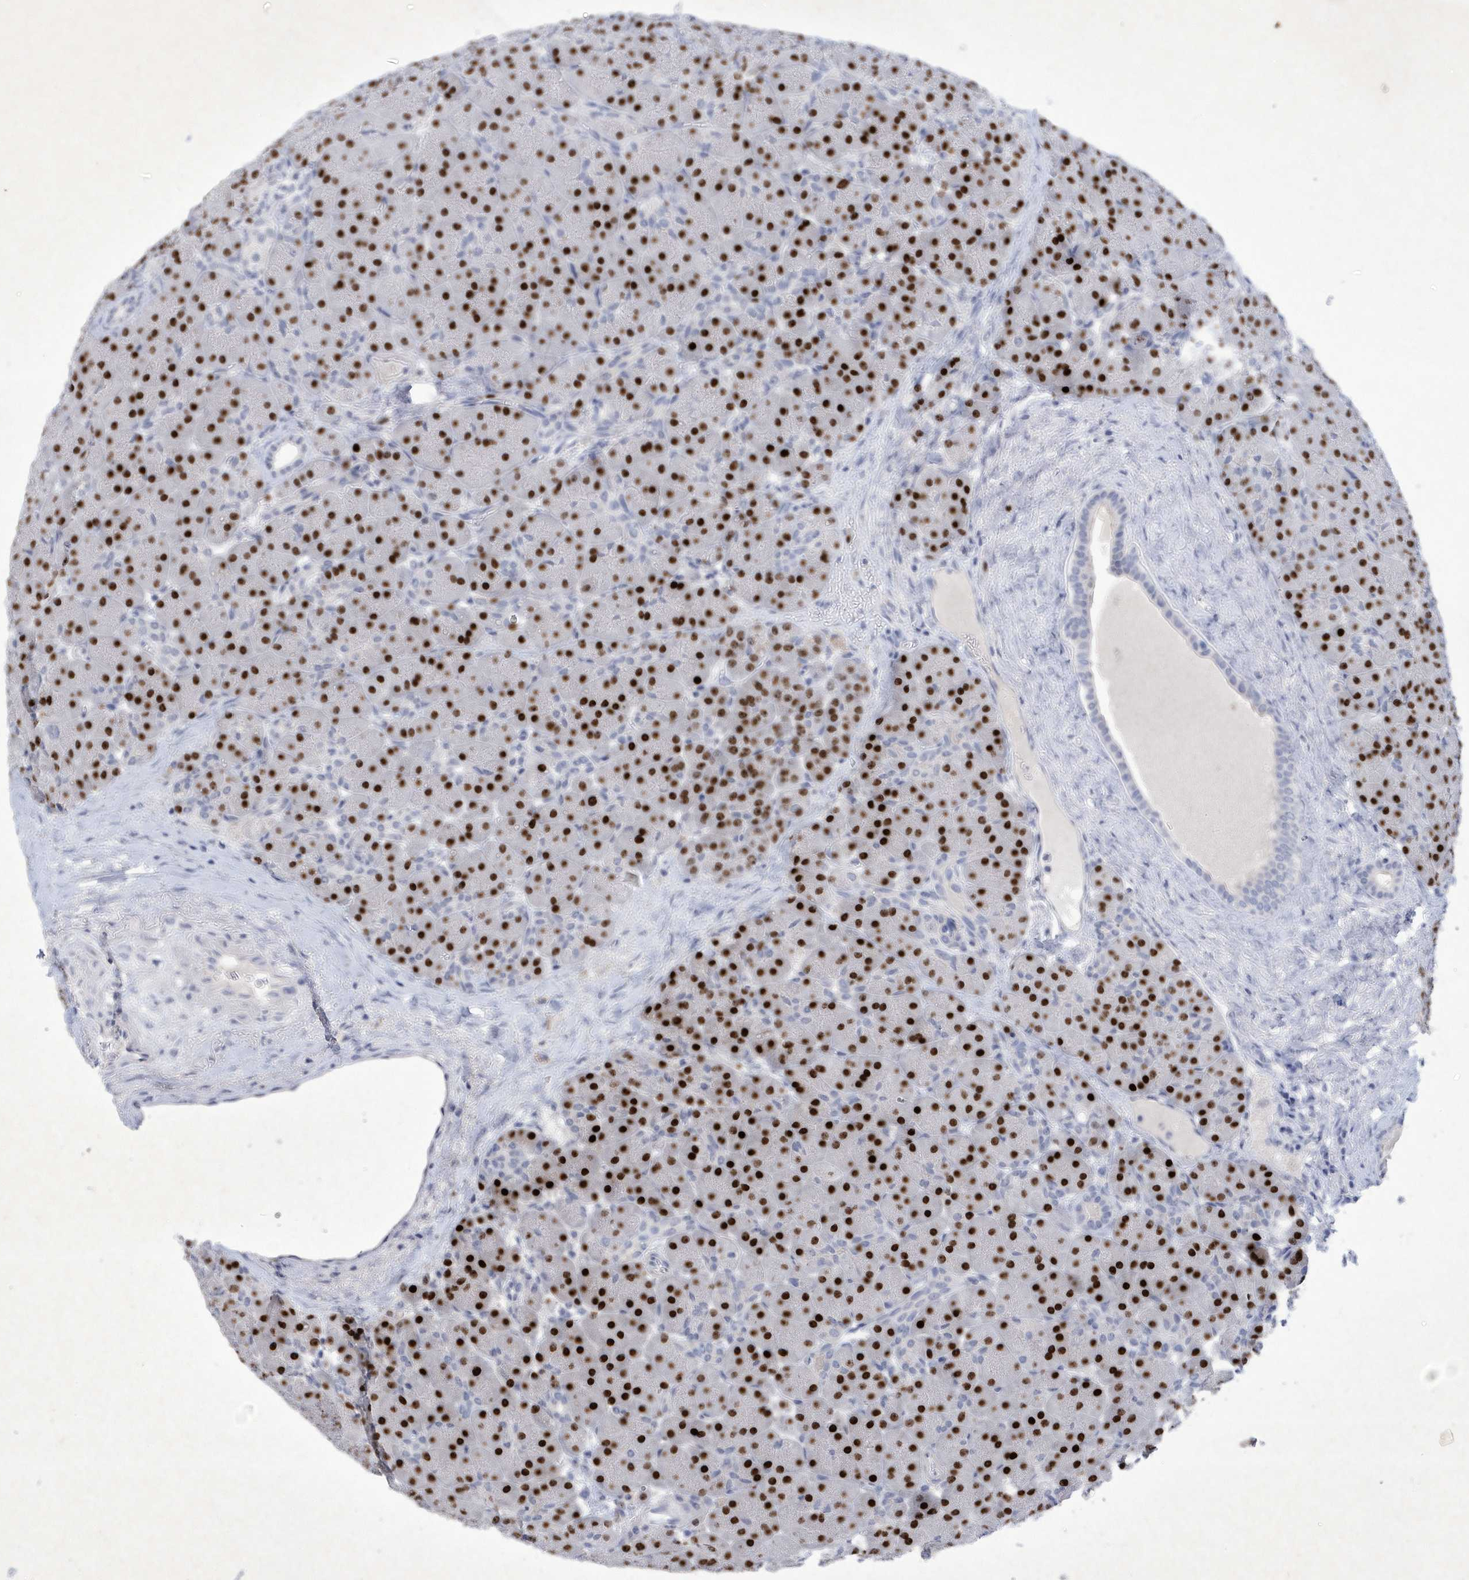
{"staining": {"intensity": "strong", "quantity": ">75%", "location": "nuclear"}, "tissue": "pancreas", "cell_type": "Exocrine glandular cells", "image_type": "normal", "snomed": [{"axis": "morphology", "description": "Normal tissue, NOS"}, {"axis": "topography", "description": "Pancreas"}], "caption": "The micrograph exhibits a brown stain indicating the presence of a protein in the nuclear of exocrine glandular cells in pancreas.", "gene": "BHLHA15", "patient": {"sex": "male", "age": 66}}